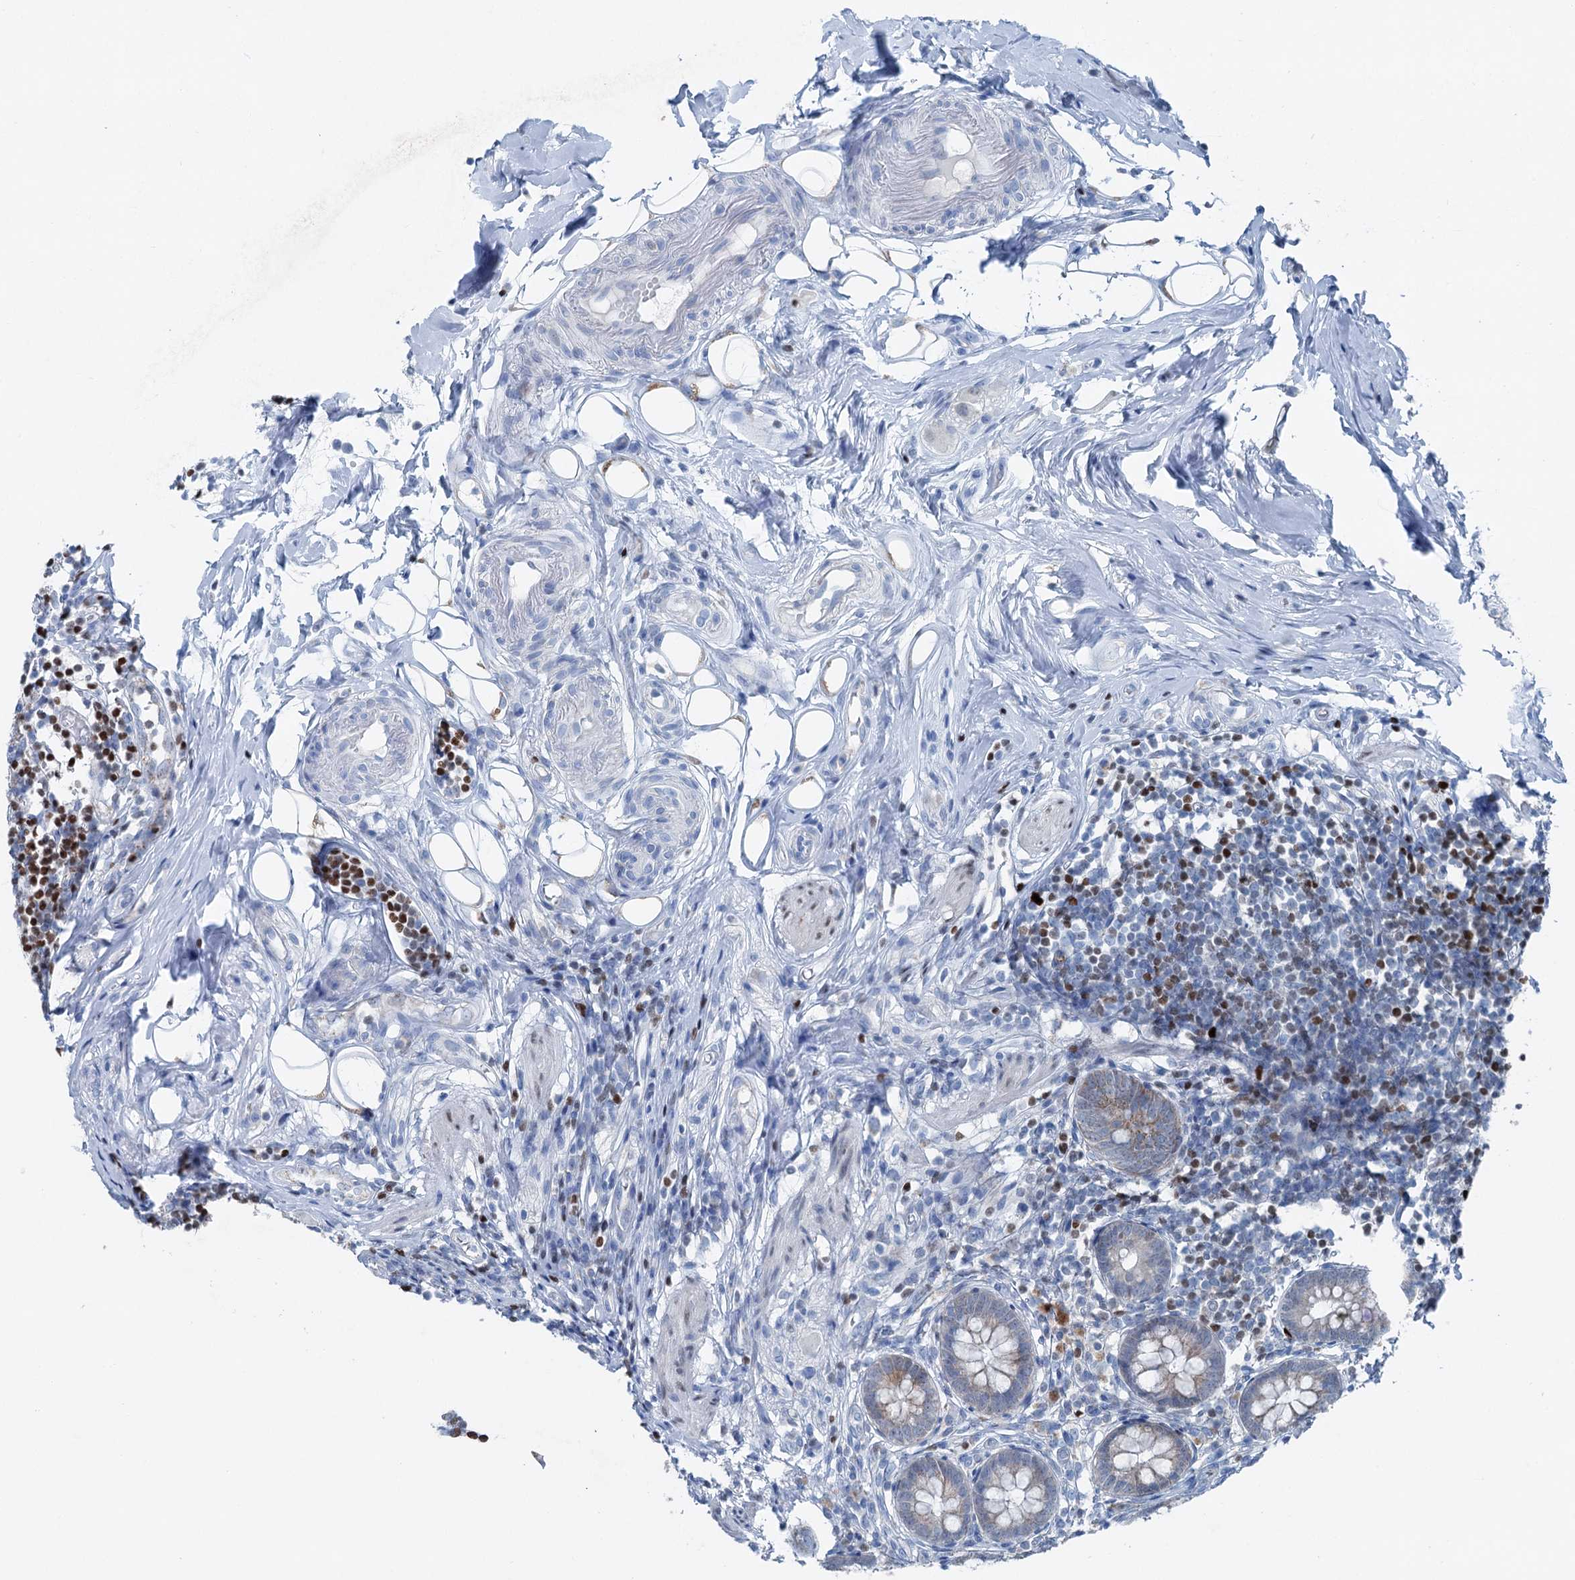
{"staining": {"intensity": "strong", "quantity": ">75%", "location": "cytoplasmic/membranous"}, "tissue": "appendix", "cell_type": "Glandular cells", "image_type": "normal", "snomed": [{"axis": "morphology", "description": "Normal tissue, NOS"}, {"axis": "topography", "description": "Appendix"}], "caption": "A micrograph showing strong cytoplasmic/membranous staining in about >75% of glandular cells in normal appendix, as visualized by brown immunohistochemical staining.", "gene": "ELP4", "patient": {"sex": "female", "age": 62}}